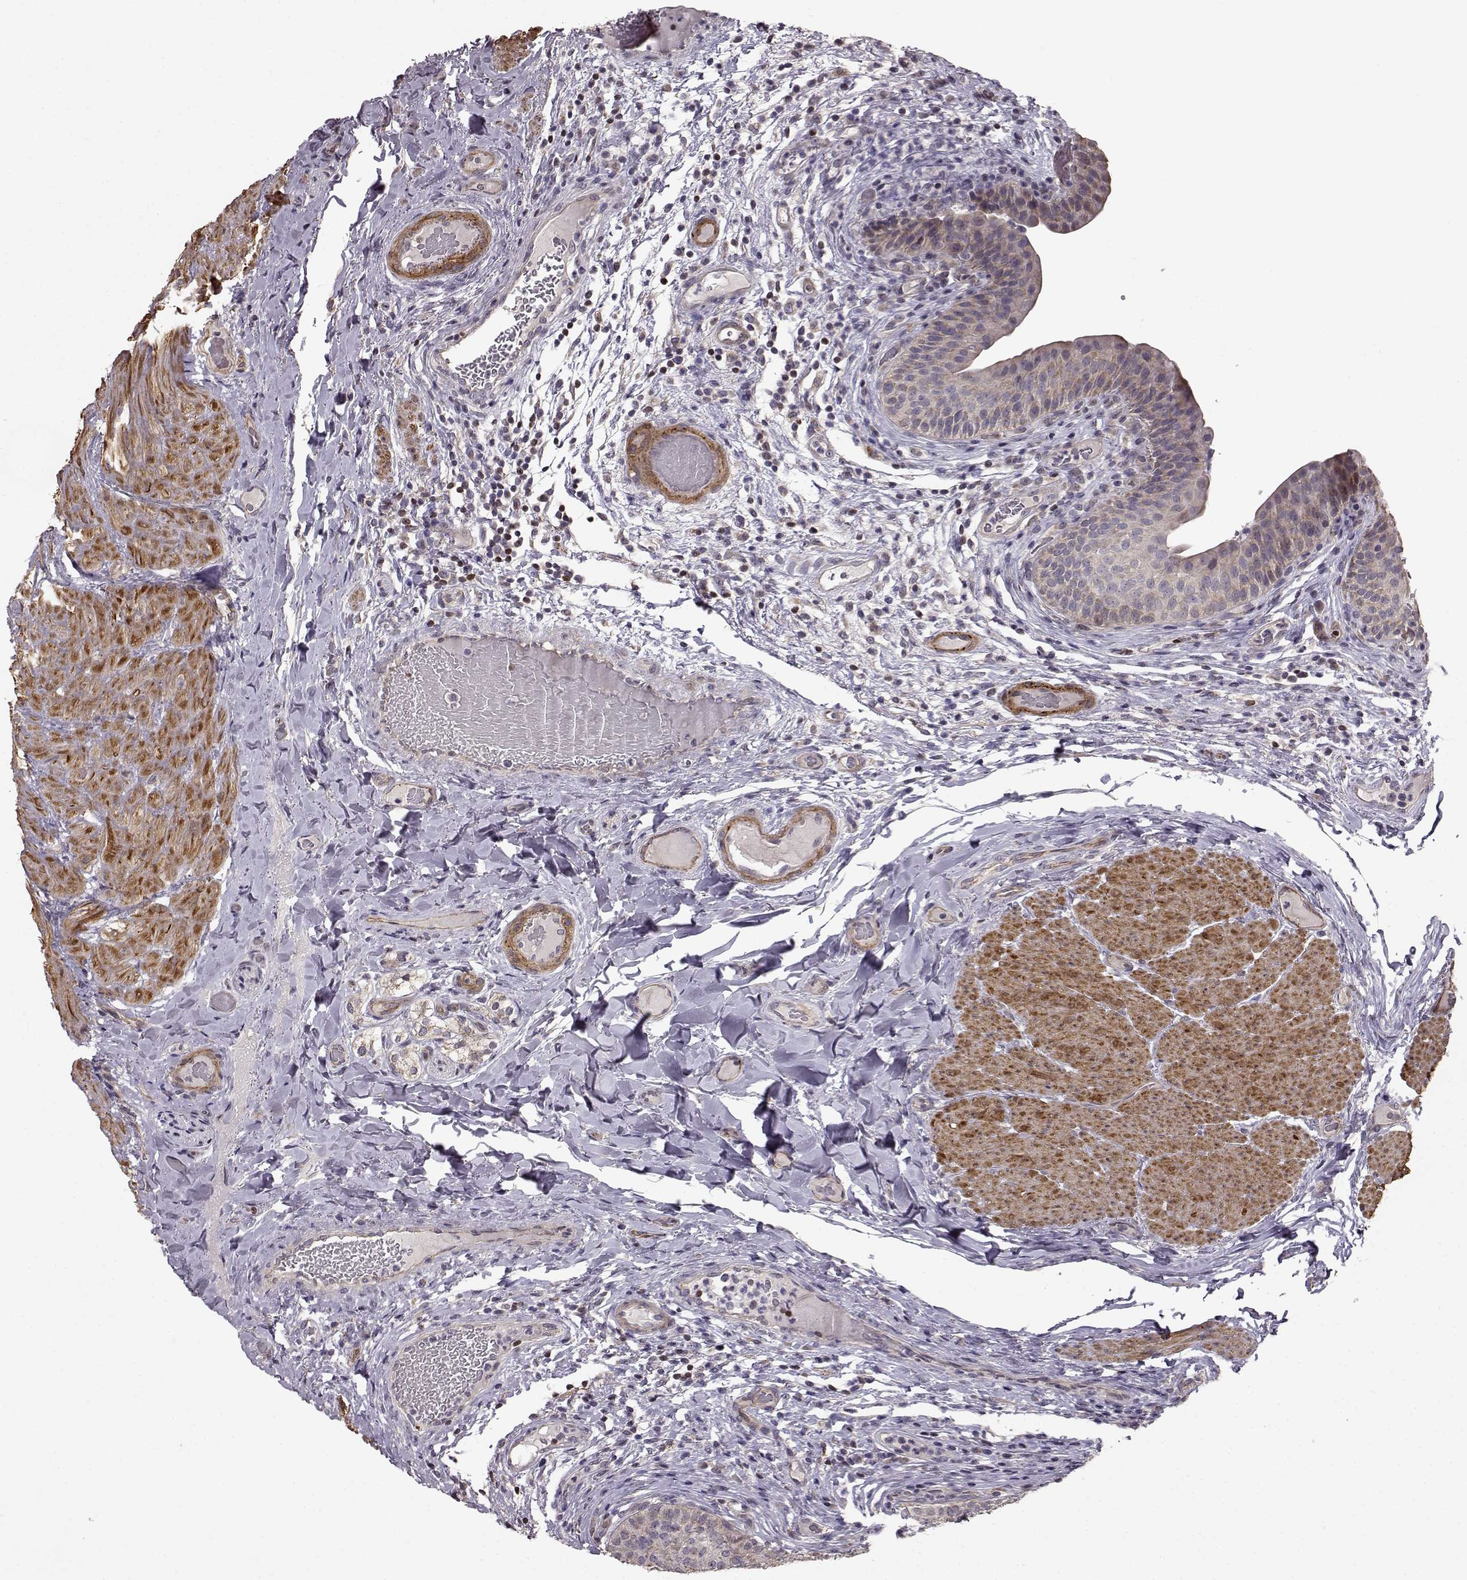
{"staining": {"intensity": "weak", "quantity": "25%-75%", "location": "cytoplasmic/membranous"}, "tissue": "urinary bladder", "cell_type": "Urothelial cells", "image_type": "normal", "snomed": [{"axis": "morphology", "description": "Normal tissue, NOS"}, {"axis": "topography", "description": "Urinary bladder"}], "caption": "Weak cytoplasmic/membranous expression is present in approximately 25%-75% of urothelial cells in normal urinary bladder. (Stains: DAB (3,3'-diaminobenzidine) in brown, nuclei in blue, Microscopy: brightfield microscopy at high magnification).", "gene": "BACH2", "patient": {"sex": "male", "age": 66}}